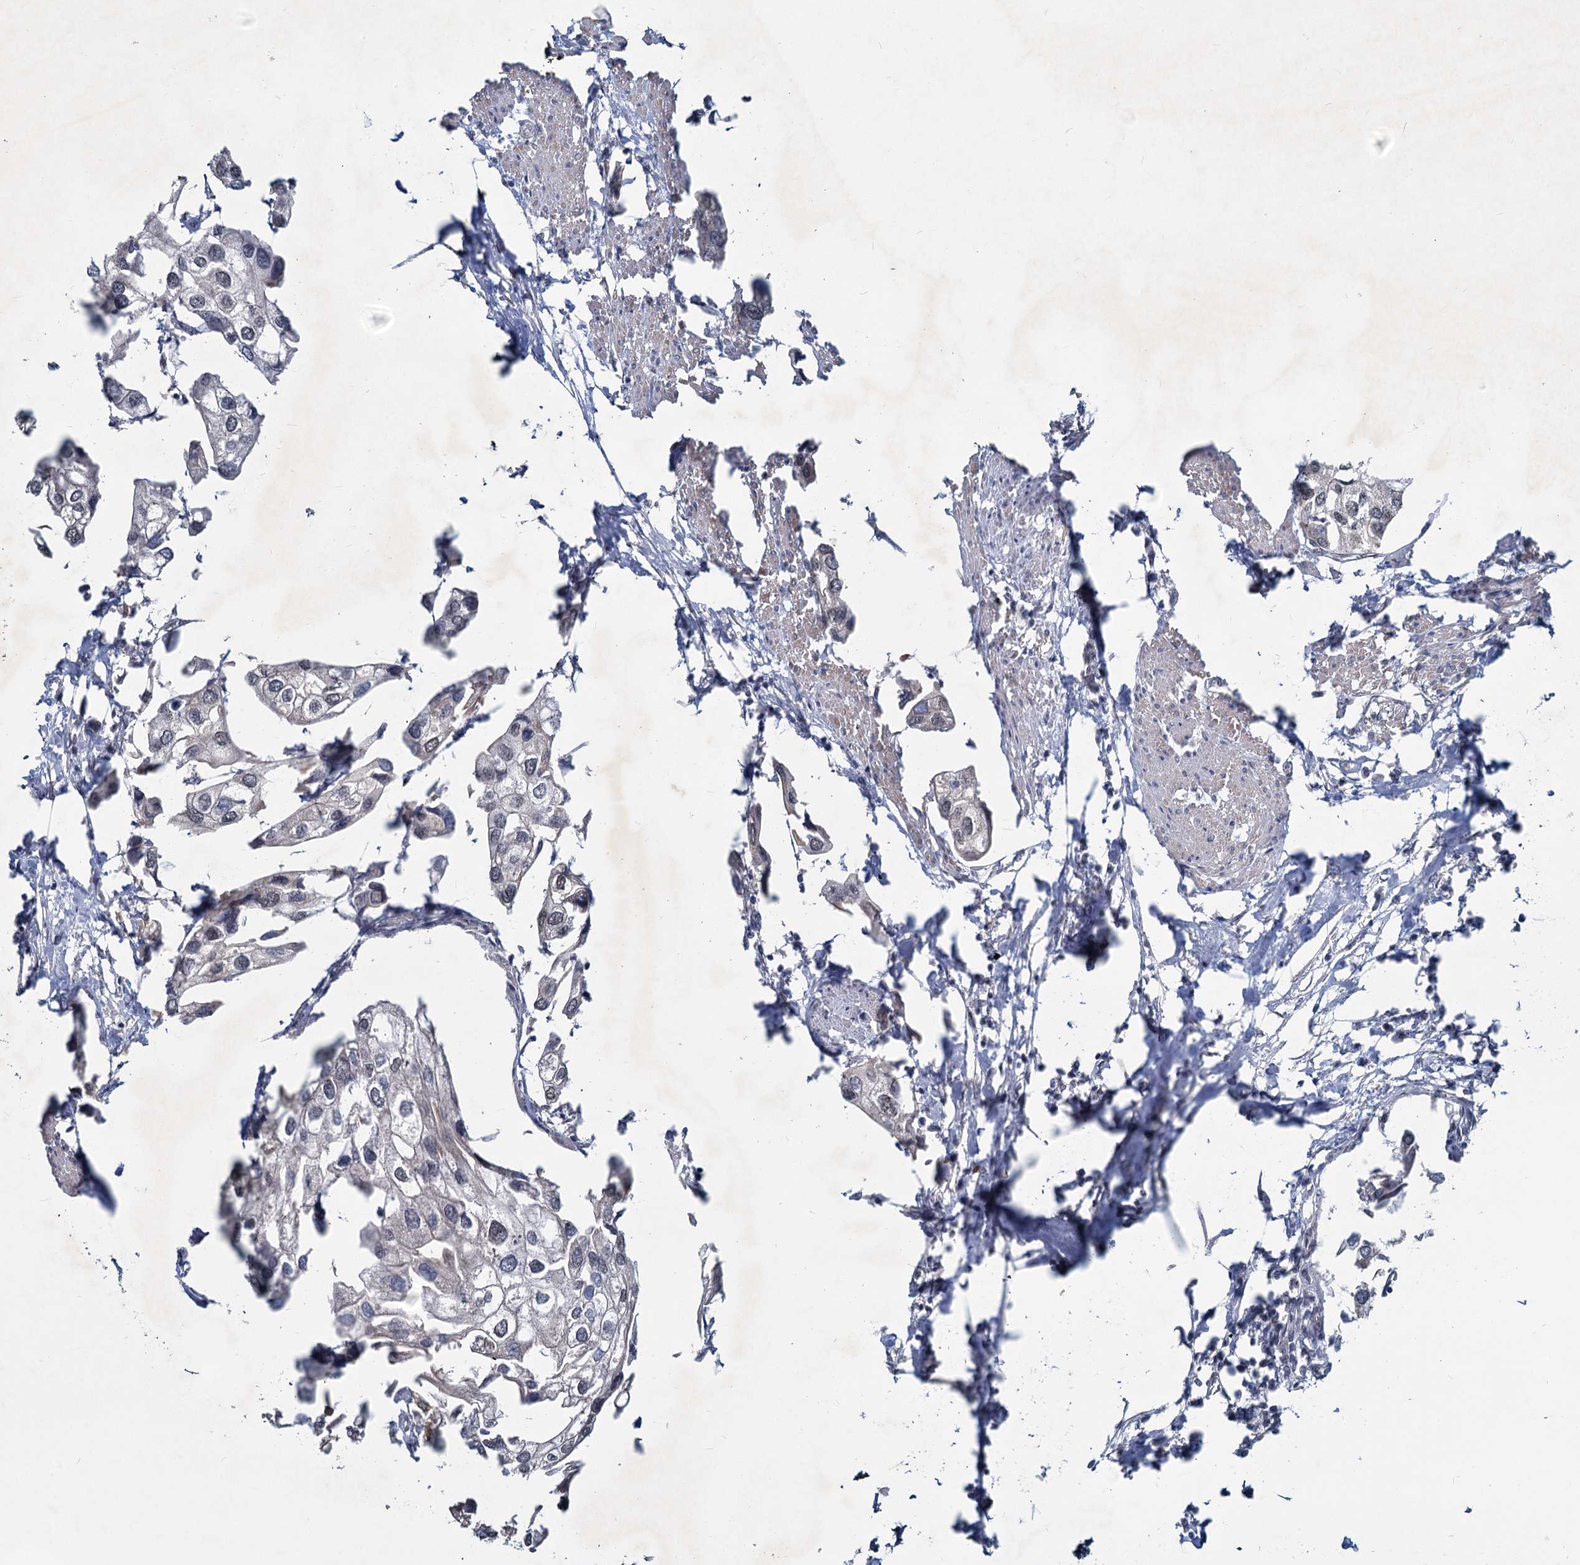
{"staining": {"intensity": "negative", "quantity": "none", "location": "none"}, "tissue": "urothelial cancer", "cell_type": "Tumor cells", "image_type": "cancer", "snomed": [{"axis": "morphology", "description": "Urothelial carcinoma, High grade"}, {"axis": "topography", "description": "Urinary bladder"}], "caption": "Human high-grade urothelial carcinoma stained for a protein using immunohistochemistry (IHC) shows no staining in tumor cells.", "gene": "METTL14", "patient": {"sex": "male", "age": 64}}